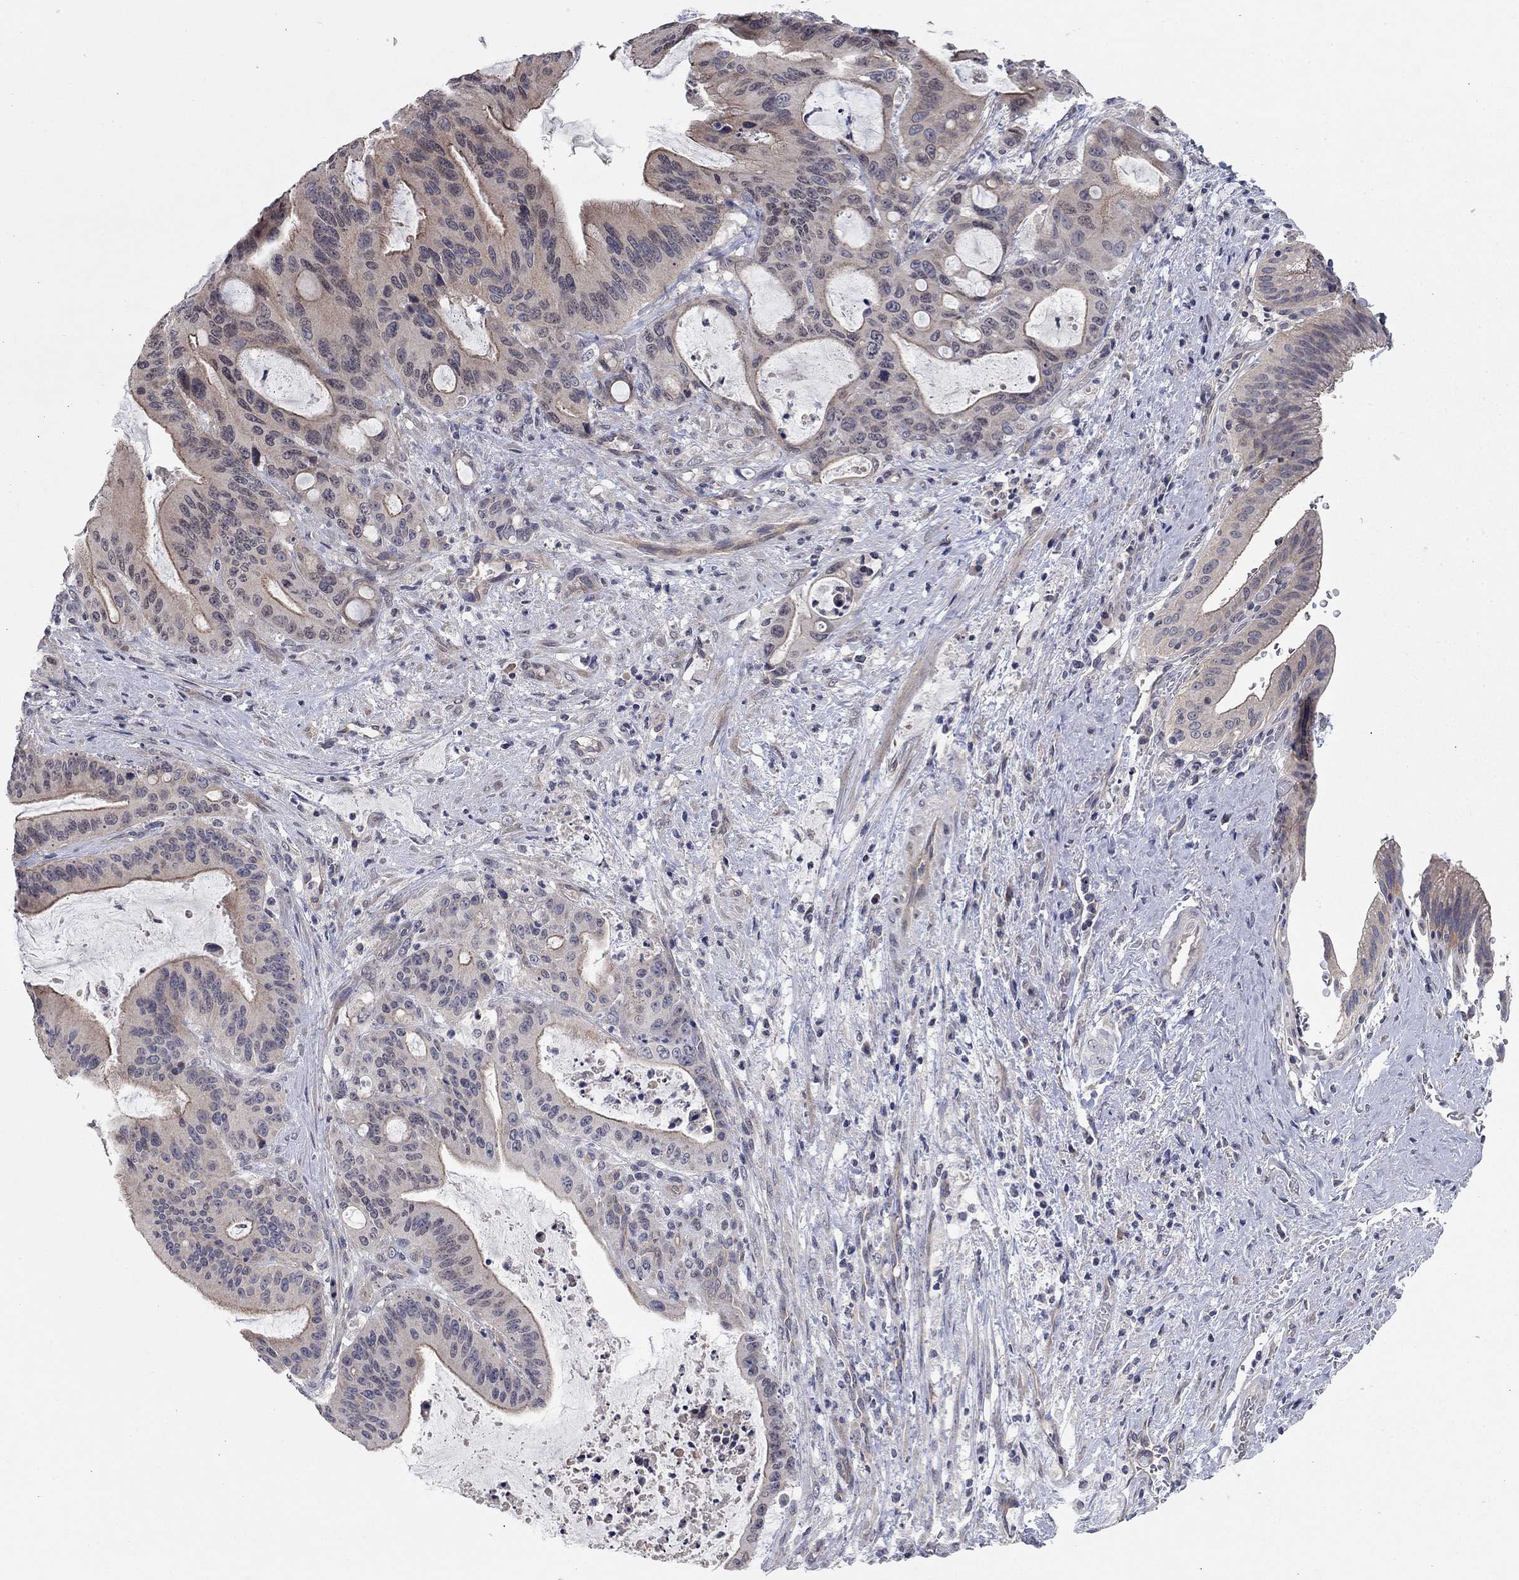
{"staining": {"intensity": "moderate", "quantity": "<25%", "location": "cytoplasmic/membranous"}, "tissue": "liver cancer", "cell_type": "Tumor cells", "image_type": "cancer", "snomed": [{"axis": "morphology", "description": "Cholangiocarcinoma"}, {"axis": "topography", "description": "Liver"}], "caption": "Liver cancer (cholangiocarcinoma) stained for a protein (brown) shows moderate cytoplasmic/membranous positive staining in approximately <25% of tumor cells.", "gene": "WASF3", "patient": {"sex": "female", "age": 73}}